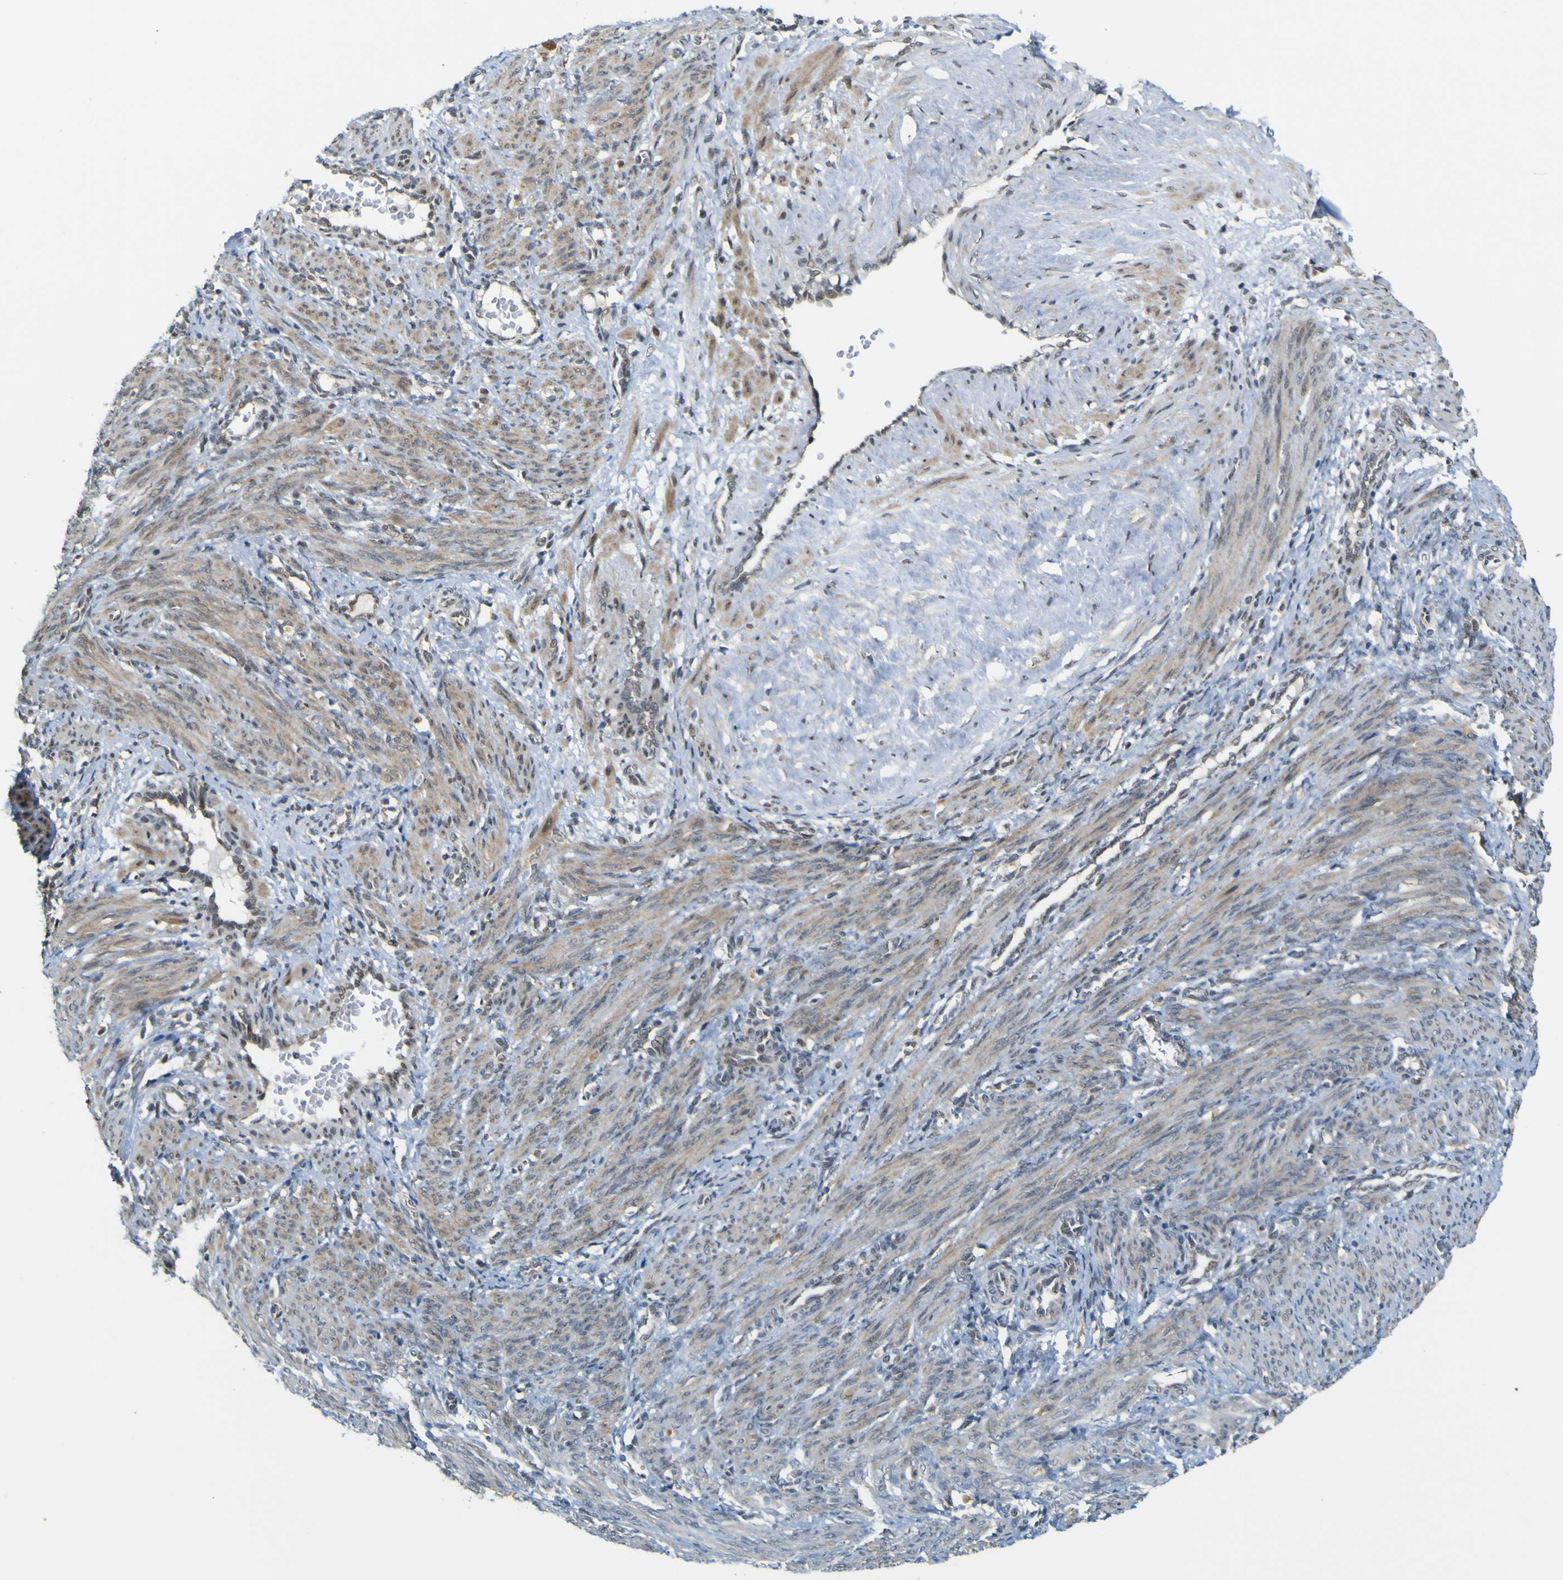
{"staining": {"intensity": "weak", "quantity": ">75%", "location": "cytoplasmic/membranous"}, "tissue": "smooth muscle", "cell_type": "Smooth muscle cells", "image_type": "normal", "snomed": [{"axis": "morphology", "description": "Normal tissue, NOS"}, {"axis": "topography", "description": "Endometrium"}], "caption": "A histopathology image of smooth muscle stained for a protein exhibits weak cytoplasmic/membranous brown staining in smooth muscle cells. (Stains: DAB in brown, nuclei in blue, Microscopy: brightfield microscopy at high magnification).", "gene": "ACBD5", "patient": {"sex": "female", "age": 33}}